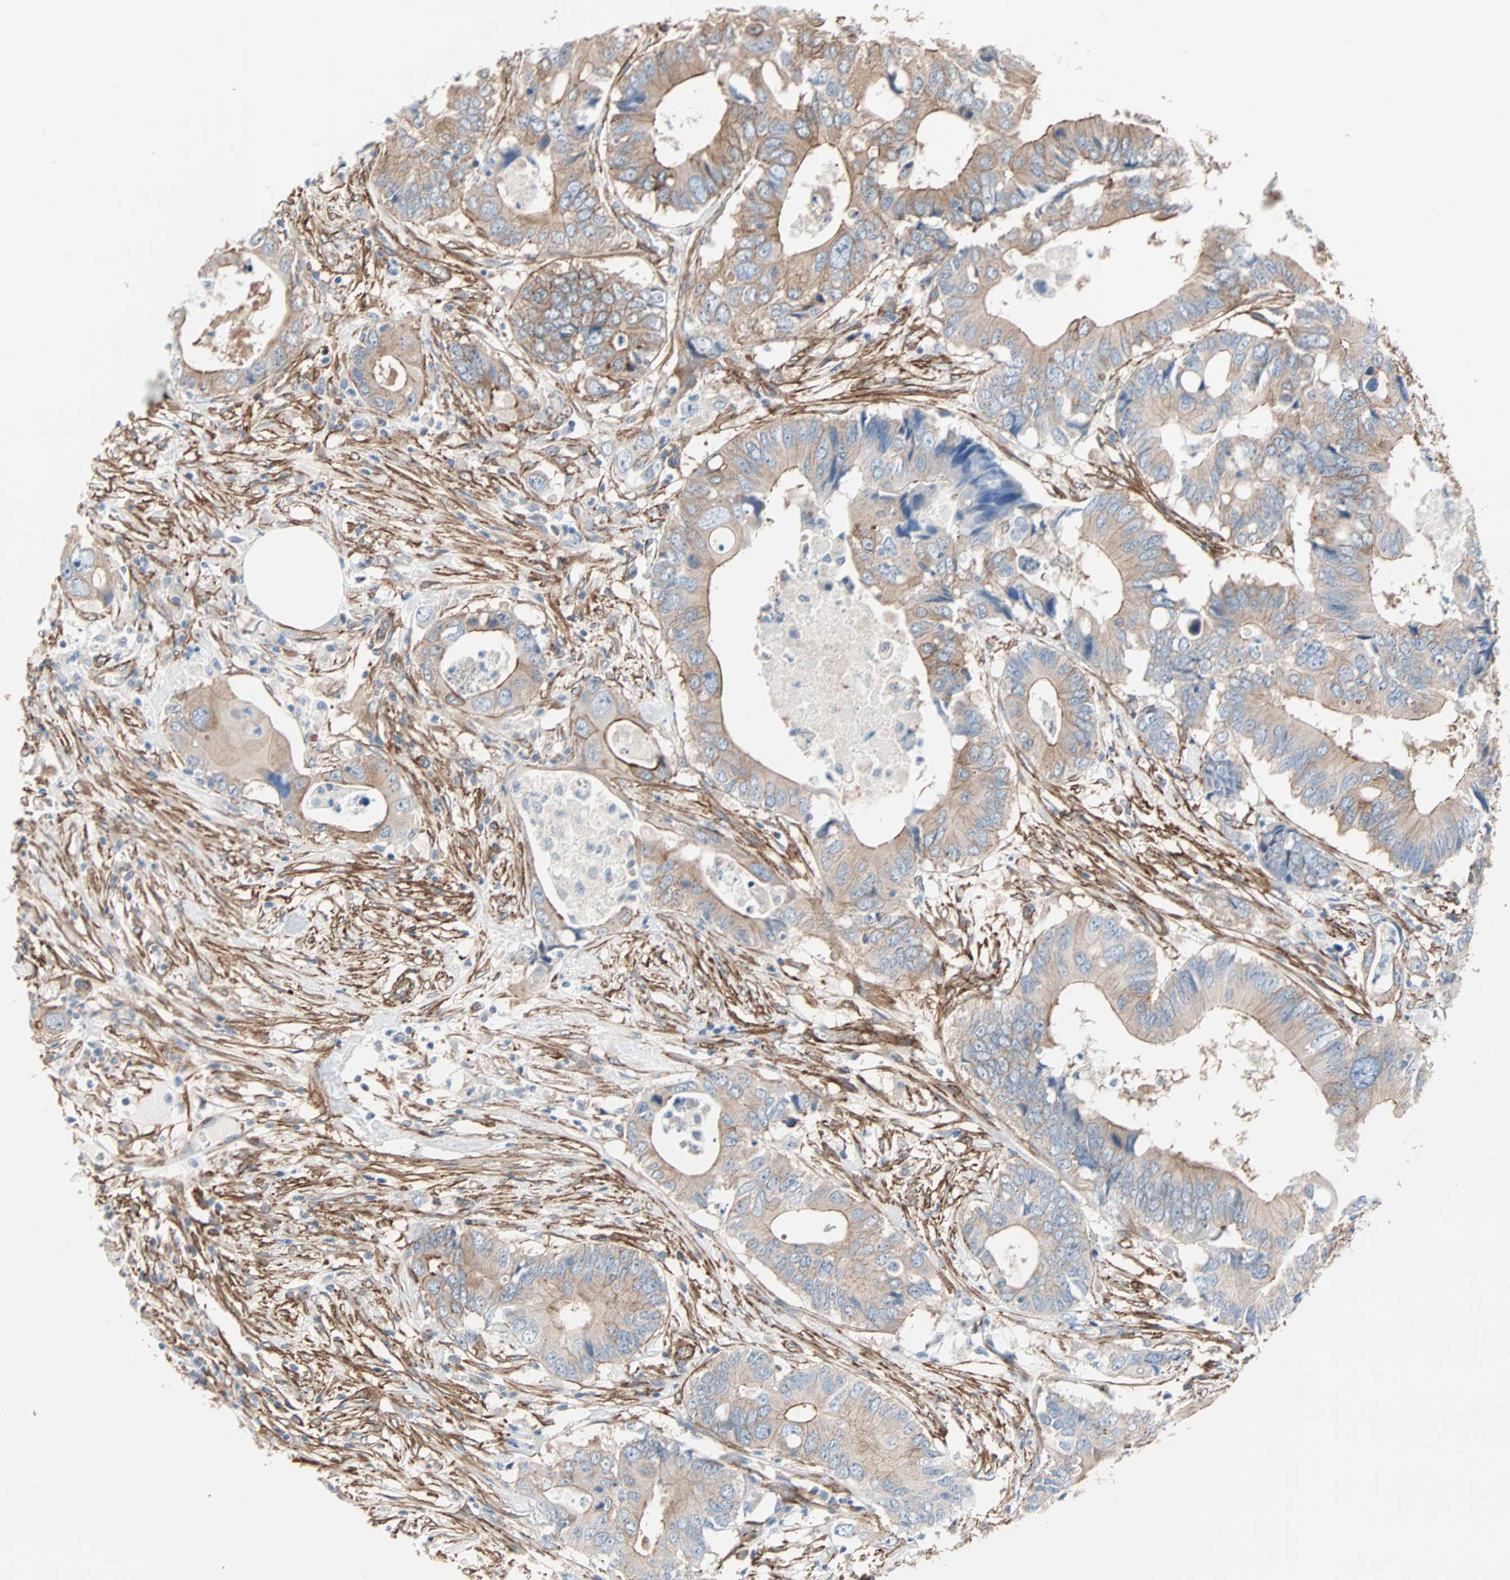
{"staining": {"intensity": "weak", "quantity": ">75%", "location": "cytoplasmic/membranous"}, "tissue": "colorectal cancer", "cell_type": "Tumor cells", "image_type": "cancer", "snomed": [{"axis": "morphology", "description": "Adenocarcinoma, NOS"}, {"axis": "topography", "description": "Colon"}], "caption": "Immunohistochemistry (DAB) staining of human adenocarcinoma (colorectal) exhibits weak cytoplasmic/membranous protein expression in about >75% of tumor cells.", "gene": "EPB41L2", "patient": {"sex": "male", "age": 71}}